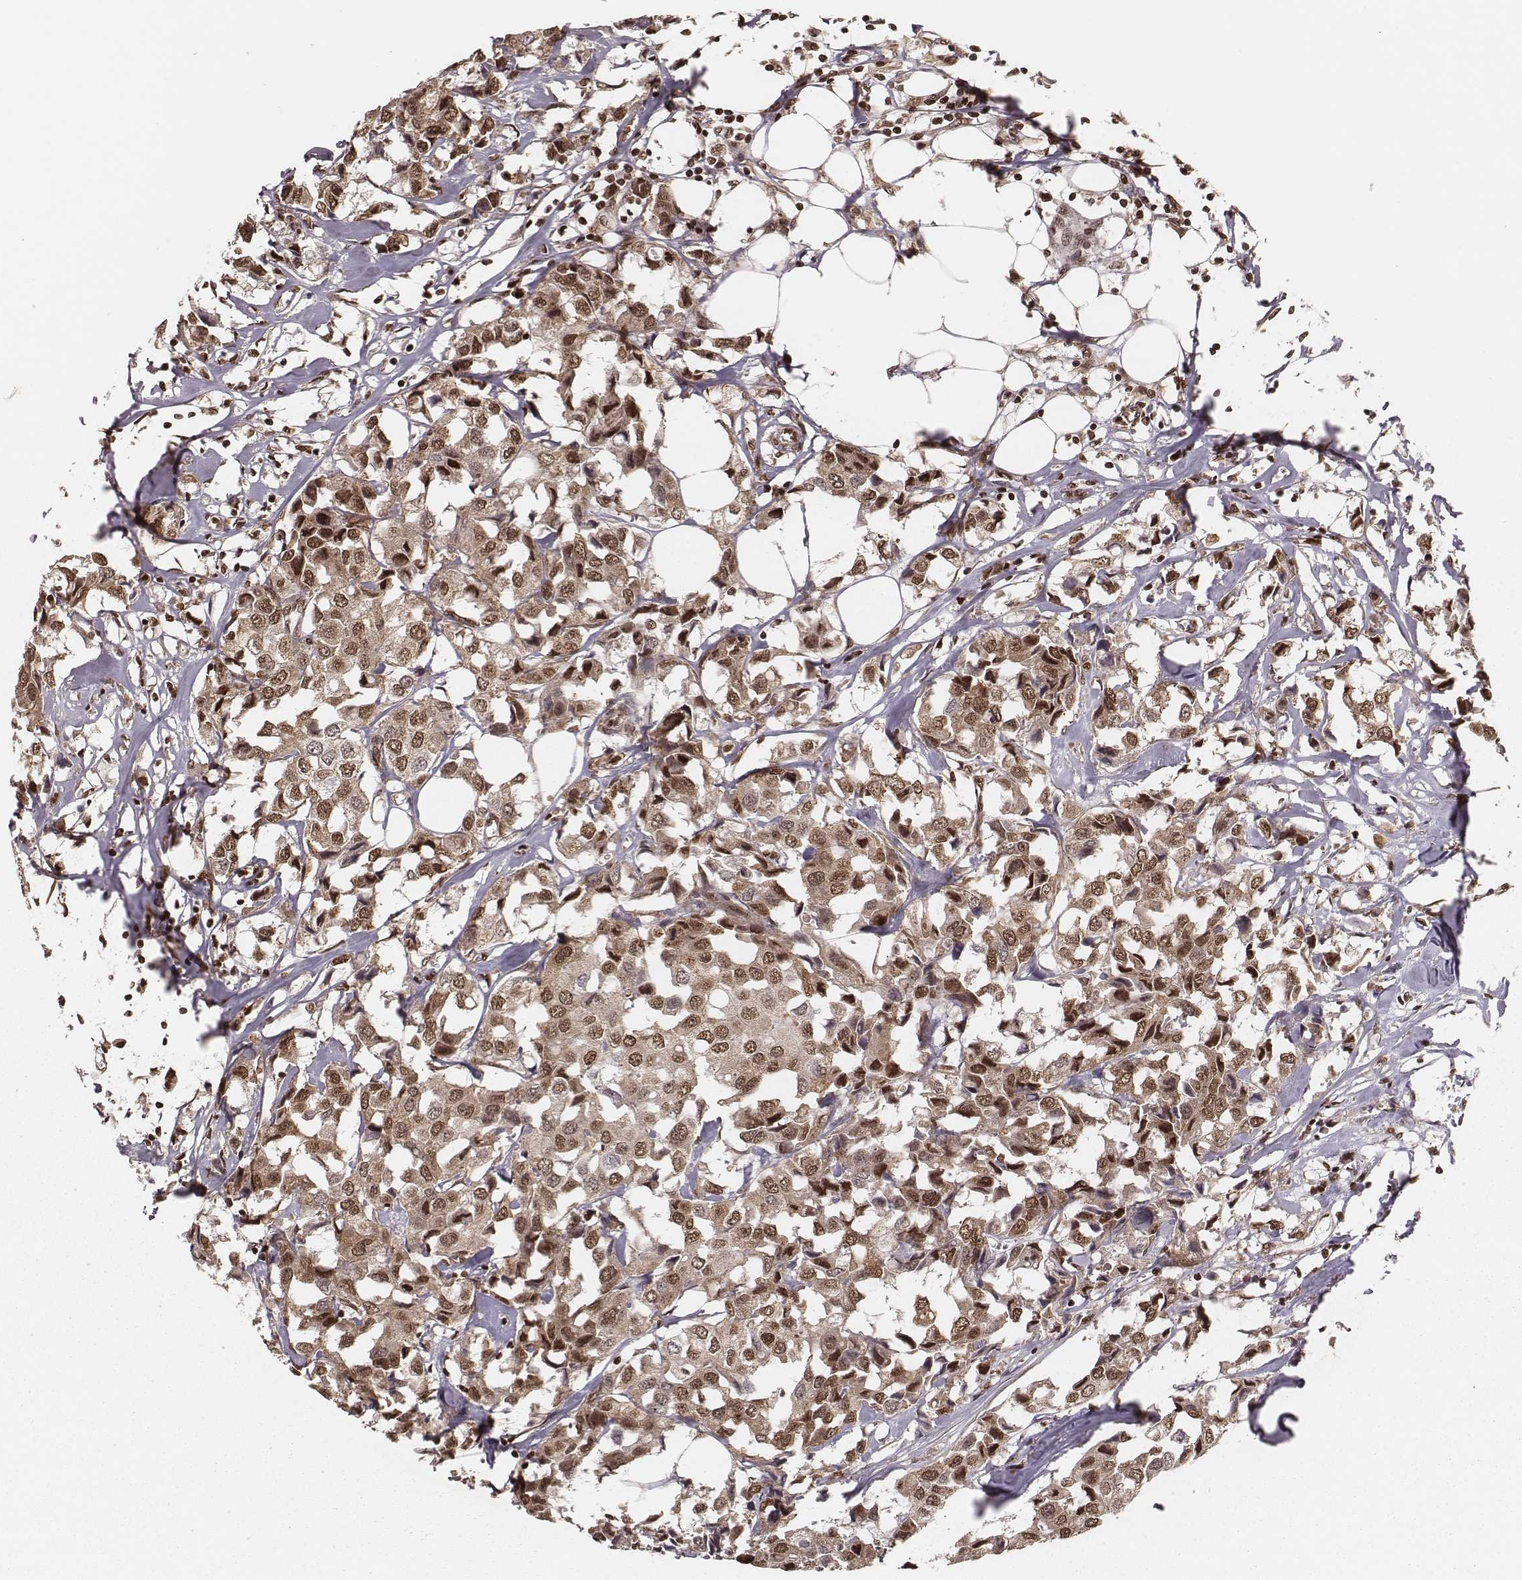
{"staining": {"intensity": "moderate", "quantity": ">75%", "location": "nuclear"}, "tissue": "breast cancer", "cell_type": "Tumor cells", "image_type": "cancer", "snomed": [{"axis": "morphology", "description": "Duct carcinoma"}, {"axis": "topography", "description": "Breast"}], "caption": "DAB (3,3'-diaminobenzidine) immunohistochemical staining of human breast intraductal carcinoma shows moderate nuclear protein positivity in approximately >75% of tumor cells. The protein of interest is shown in brown color, while the nuclei are stained blue.", "gene": "NFX1", "patient": {"sex": "female", "age": 80}}